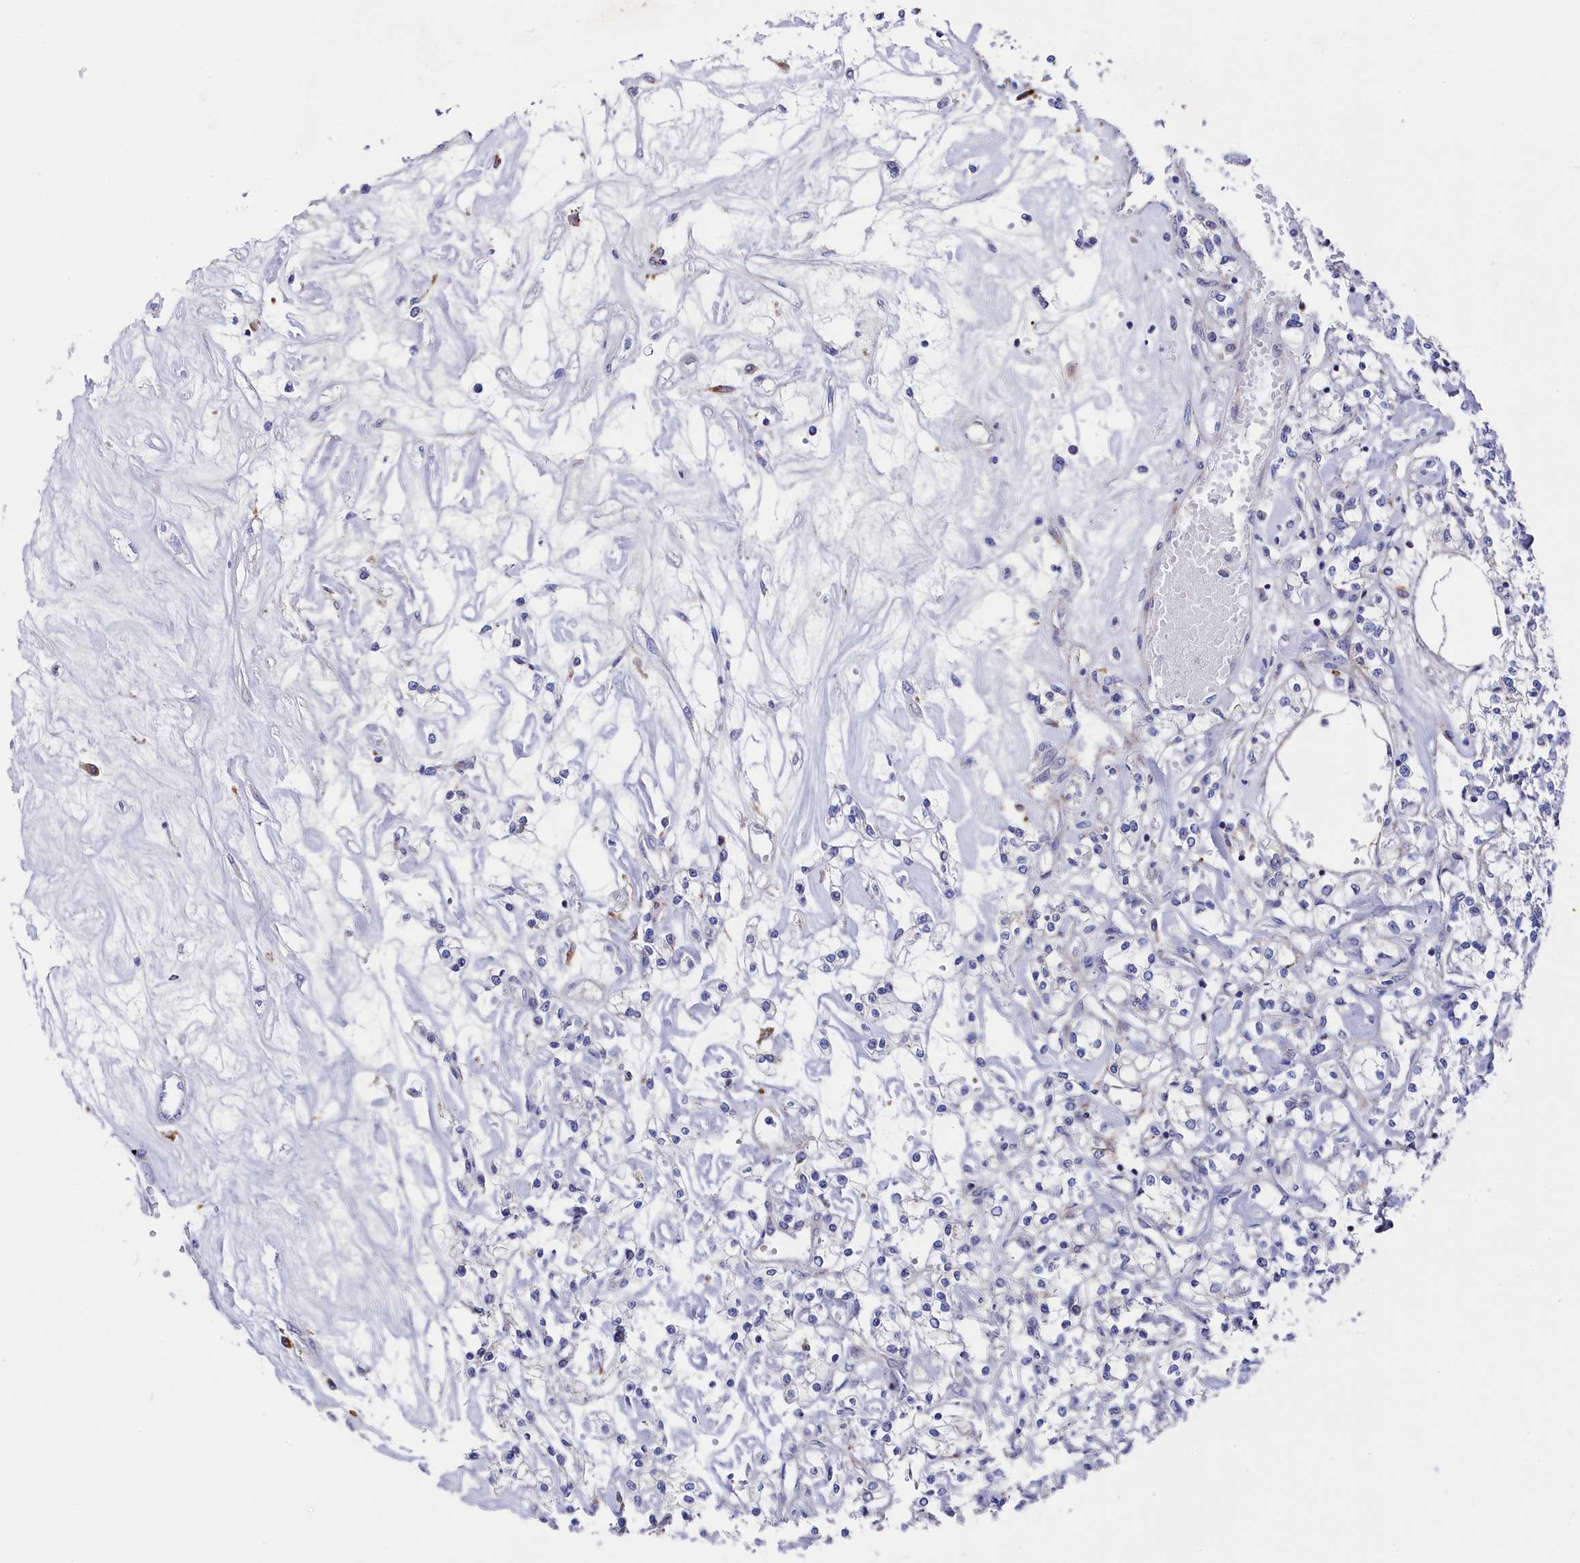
{"staining": {"intensity": "negative", "quantity": "none", "location": "none"}, "tissue": "renal cancer", "cell_type": "Tumor cells", "image_type": "cancer", "snomed": [{"axis": "morphology", "description": "Adenocarcinoma, NOS"}, {"axis": "topography", "description": "Kidney"}], "caption": "IHC photomicrograph of human renal adenocarcinoma stained for a protein (brown), which shows no positivity in tumor cells.", "gene": "NUDT7", "patient": {"sex": "female", "age": 59}}